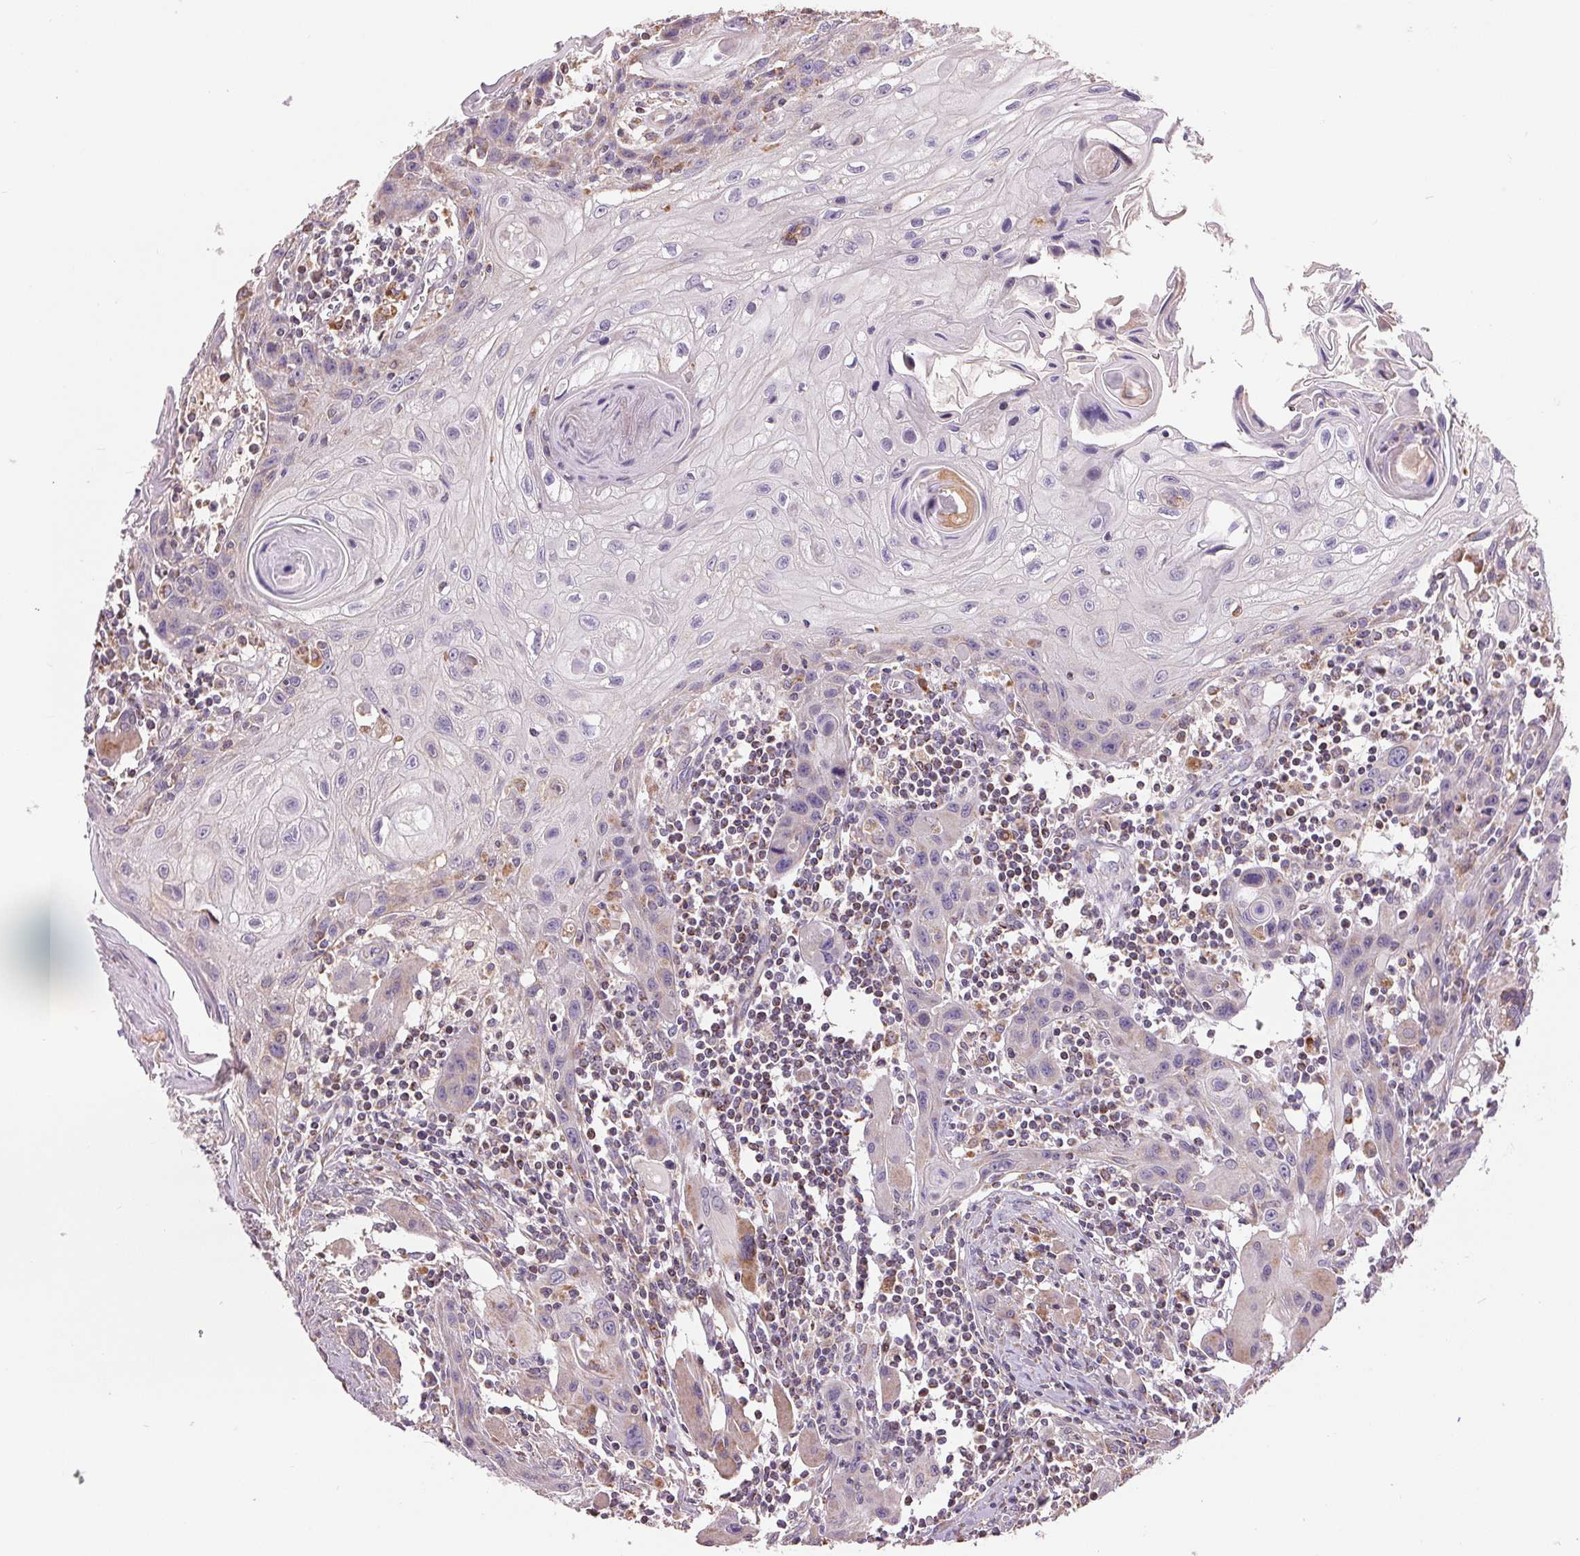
{"staining": {"intensity": "negative", "quantity": "none", "location": "none"}, "tissue": "head and neck cancer", "cell_type": "Tumor cells", "image_type": "cancer", "snomed": [{"axis": "morphology", "description": "Squamous cell carcinoma, NOS"}, {"axis": "topography", "description": "Oral tissue"}, {"axis": "topography", "description": "Head-Neck"}], "caption": "Immunohistochemistry (IHC) photomicrograph of head and neck squamous cell carcinoma stained for a protein (brown), which shows no positivity in tumor cells. (DAB (3,3'-diaminobenzidine) IHC visualized using brightfield microscopy, high magnification).", "gene": "DGUOK", "patient": {"sex": "male", "age": 58}}